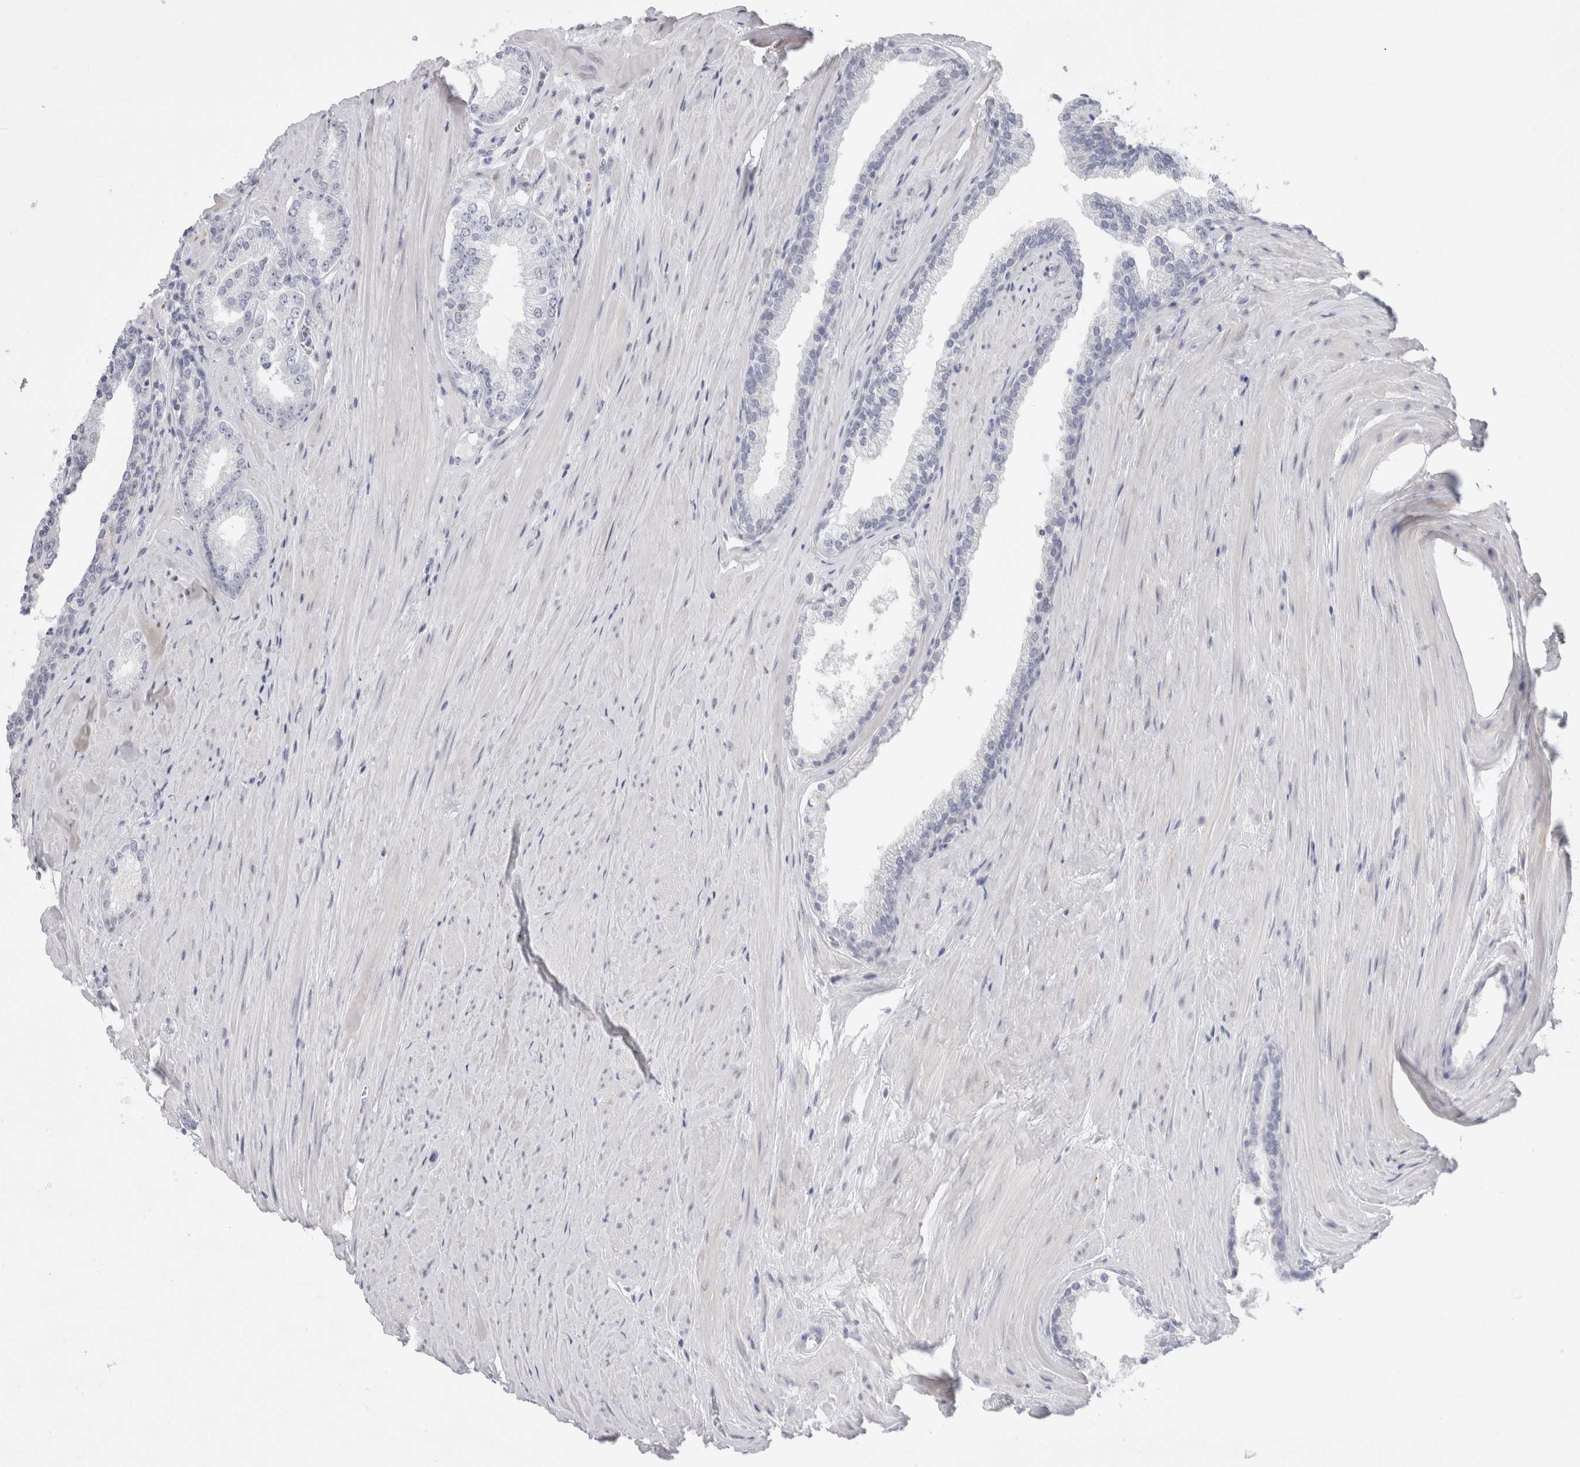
{"staining": {"intensity": "negative", "quantity": "none", "location": "none"}, "tissue": "prostate cancer", "cell_type": "Tumor cells", "image_type": "cancer", "snomed": [{"axis": "morphology", "description": "Adenocarcinoma, Low grade"}, {"axis": "topography", "description": "Prostate"}], "caption": "Immunohistochemistry (IHC) of prostate cancer (low-grade adenocarcinoma) displays no staining in tumor cells.", "gene": "MUC15", "patient": {"sex": "male", "age": 62}}